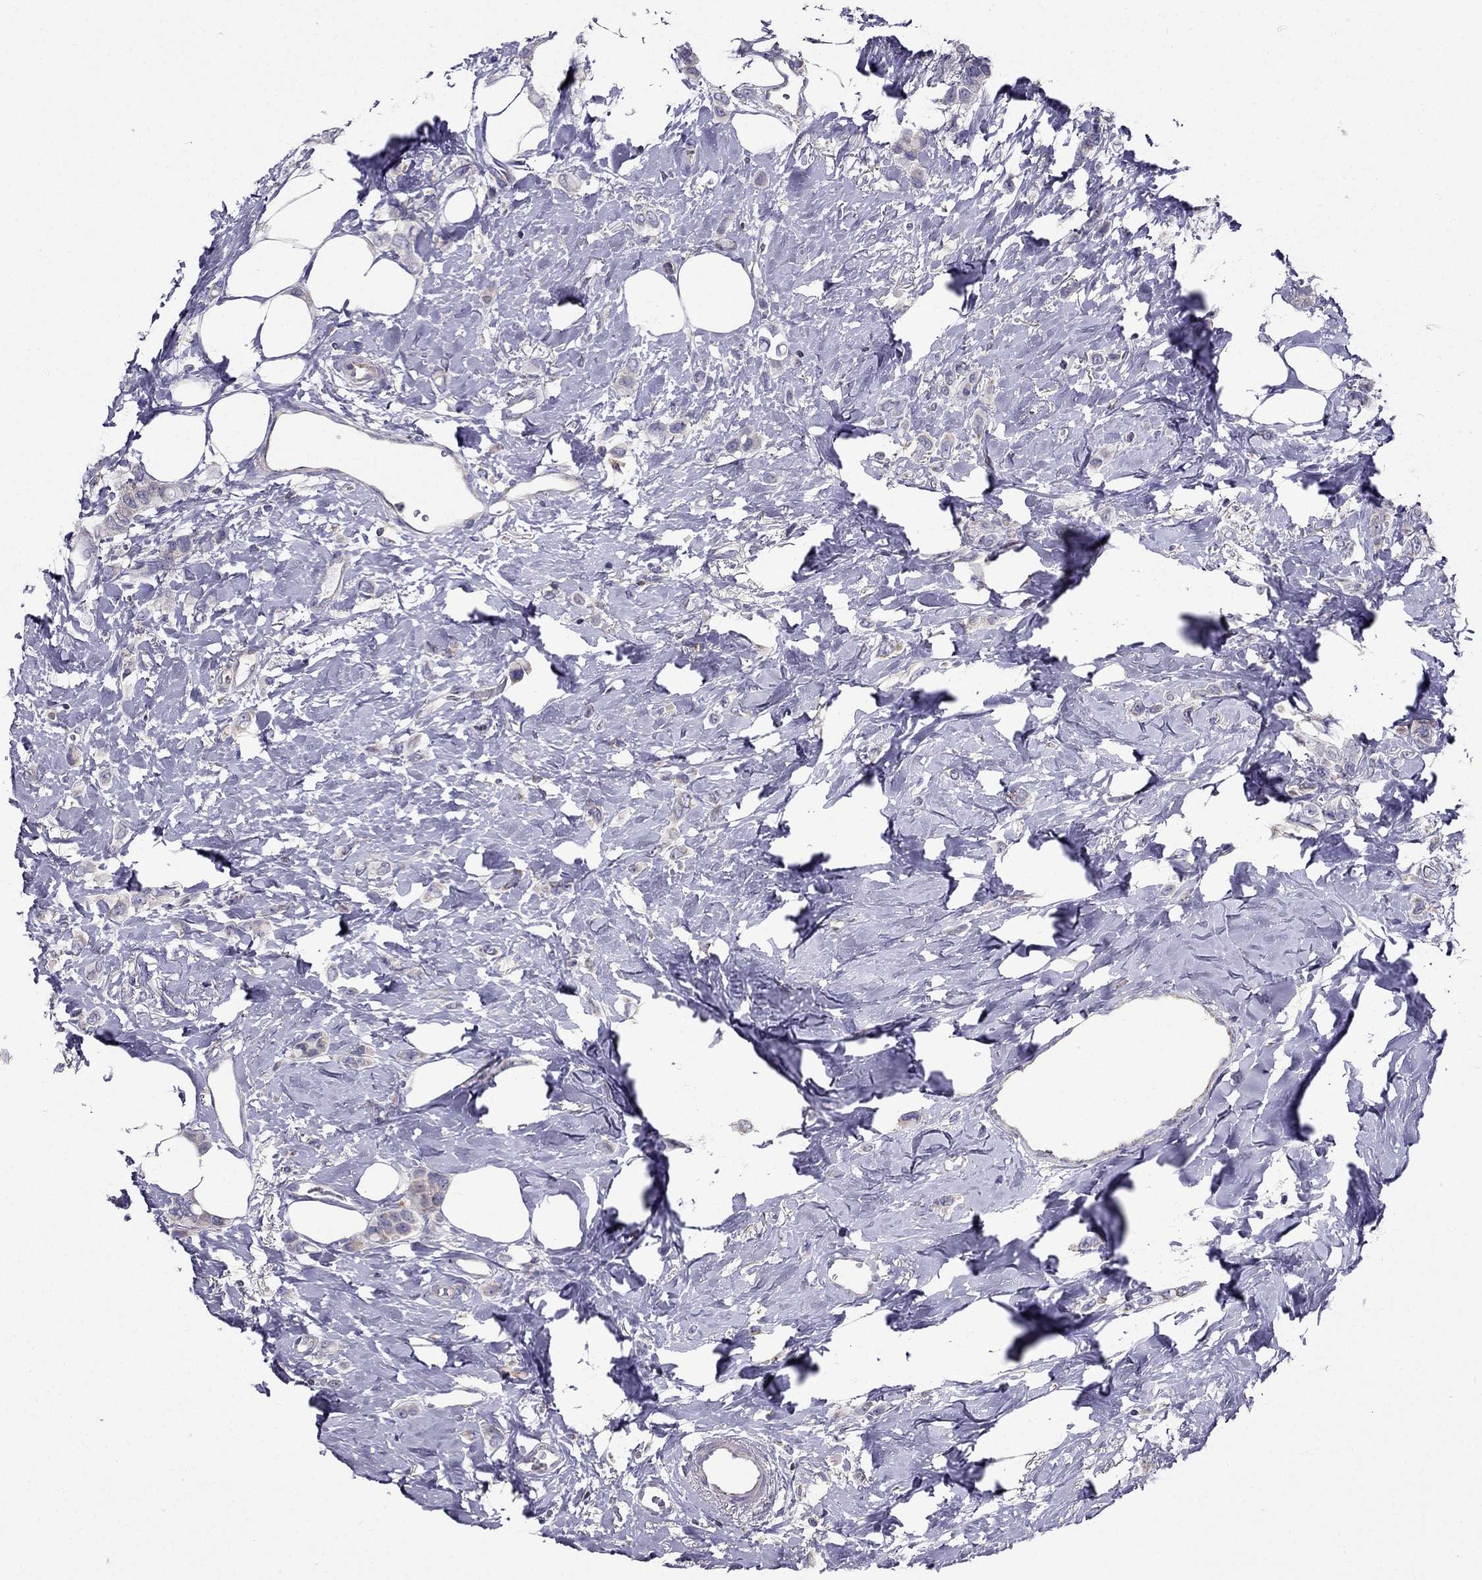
{"staining": {"intensity": "negative", "quantity": "none", "location": "none"}, "tissue": "breast cancer", "cell_type": "Tumor cells", "image_type": "cancer", "snomed": [{"axis": "morphology", "description": "Lobular carcinoma"}, {"axis": "topography", "description": "Breast"}], "caption": "The IHC histopathology image has no significant positivity in tumor cells of breast cancer tissue. Nuclei are stained in blue.", "gene": "AAK1", "patient": {"sex": "female", "age": 66}}